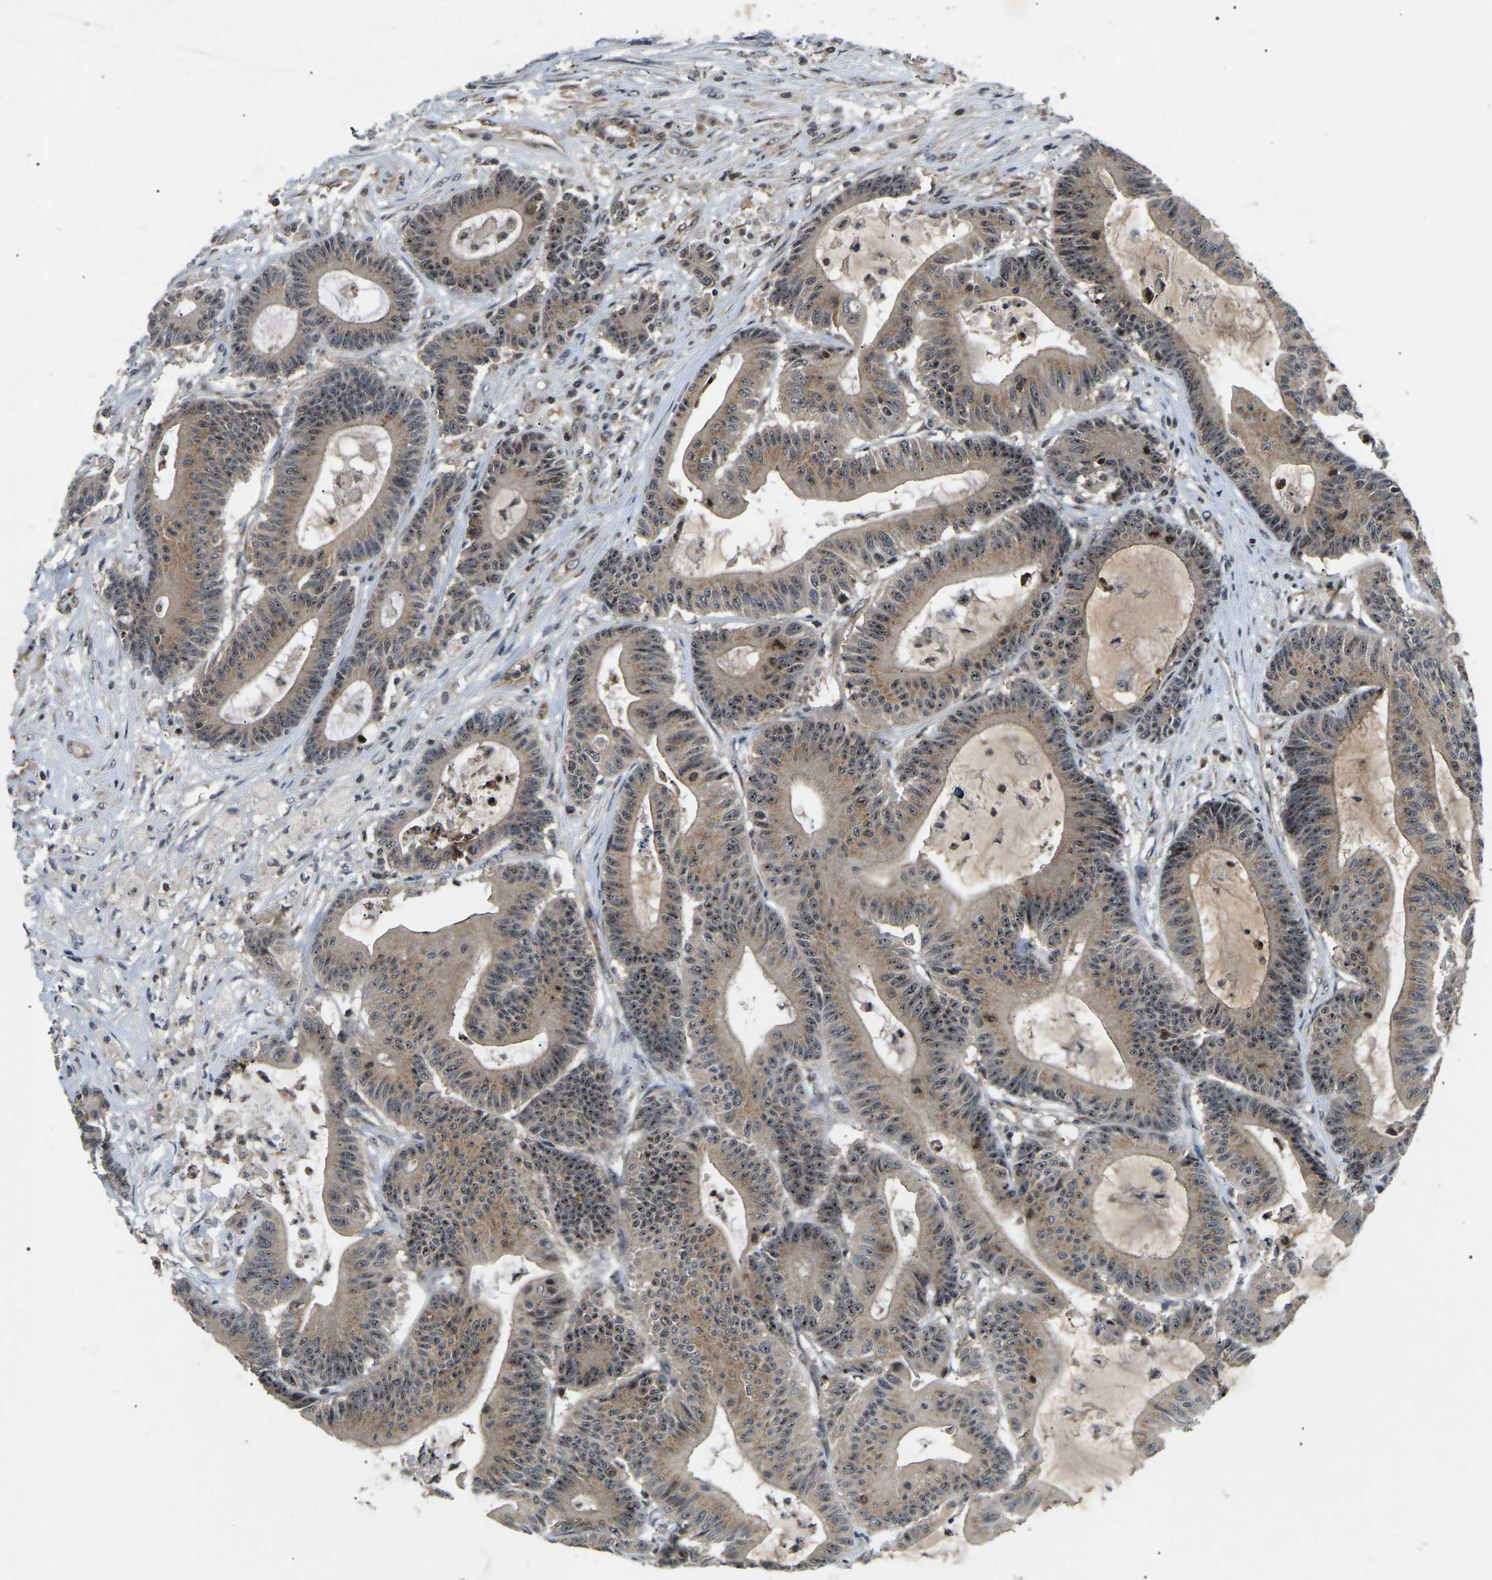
{"staining": {"intensity": "moderate", "quantity": ">75%", "location": "cytoplasmic/membranous,nuclear"}, "tissue": "colorectal cancer", "cell_type": "Tumor cells", "image_type": "cancer", "snomed": [{"axis": "morphology", "description": "Adenocarcinoma, NOS"}, {"axis": "topography", "description": "Colon"}], "caption": "Tumor cells demonstrate medium levels of moderate cytoplasmic/membranous and nuclear expression in about >75% of cells in colorectal cancer.", "gene": "RBM28", "patient": {"sex": "female", "age": 84}}